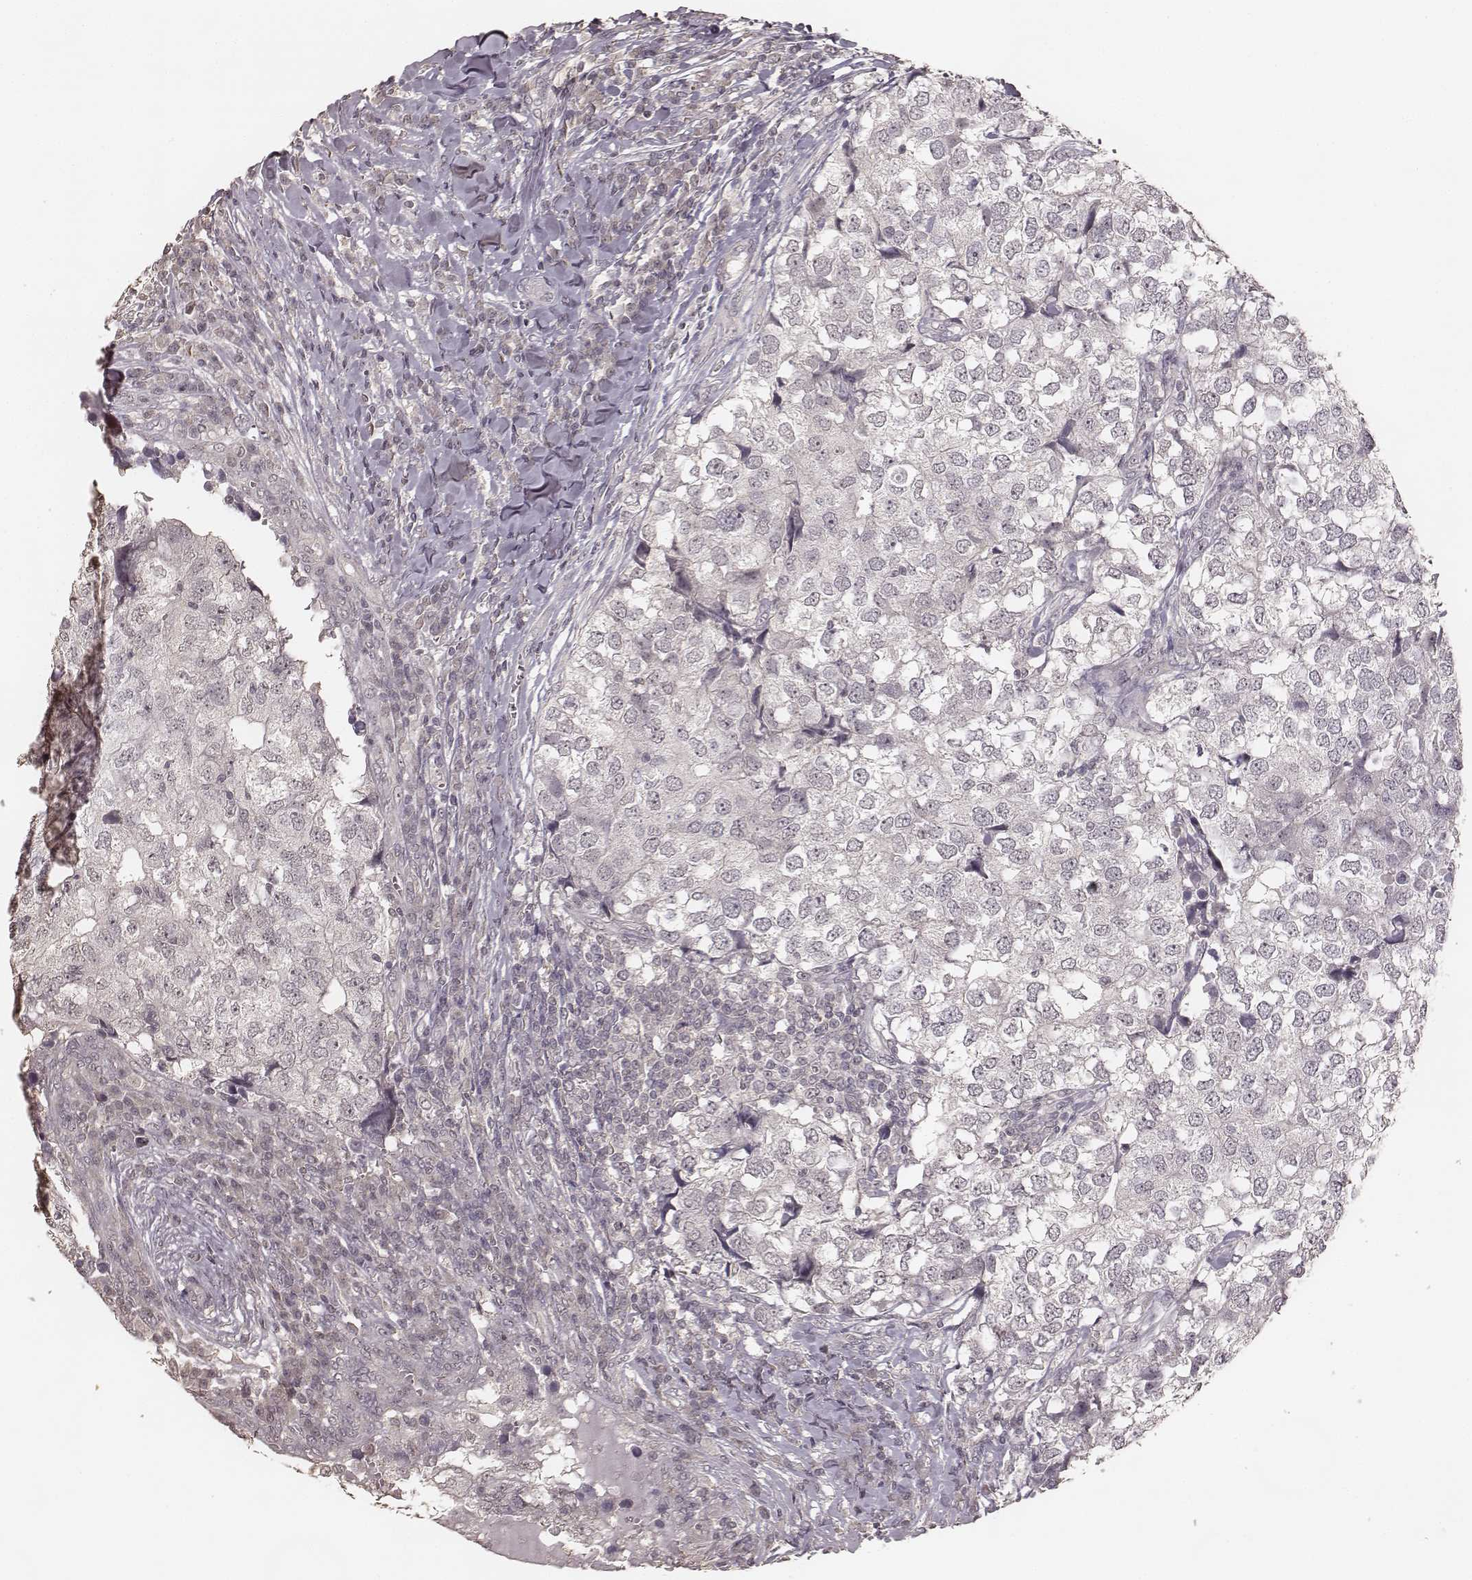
{"staining": {"intensity": "negative", "quantity": "none", "location": "none"}, "tissue": "breast cancer", "cell_type": "Tumor cells", "image_type": "cancer", "snomed": [{"axis": "morphology", "description": "Duct carcinoma"}, {"axis": "topography", "description": "Breast"}], "caption": "Immunohistochemistry histopathology image of neoplastic tissue: human breast cancer (invasive ductal carcinoma) stained with DAB (3,3'-diaminobenzidine) exhibits no significant protein staining in tumor cells.", "gene": "LY6K", "patient": {"sex": "female", "age": 30}}